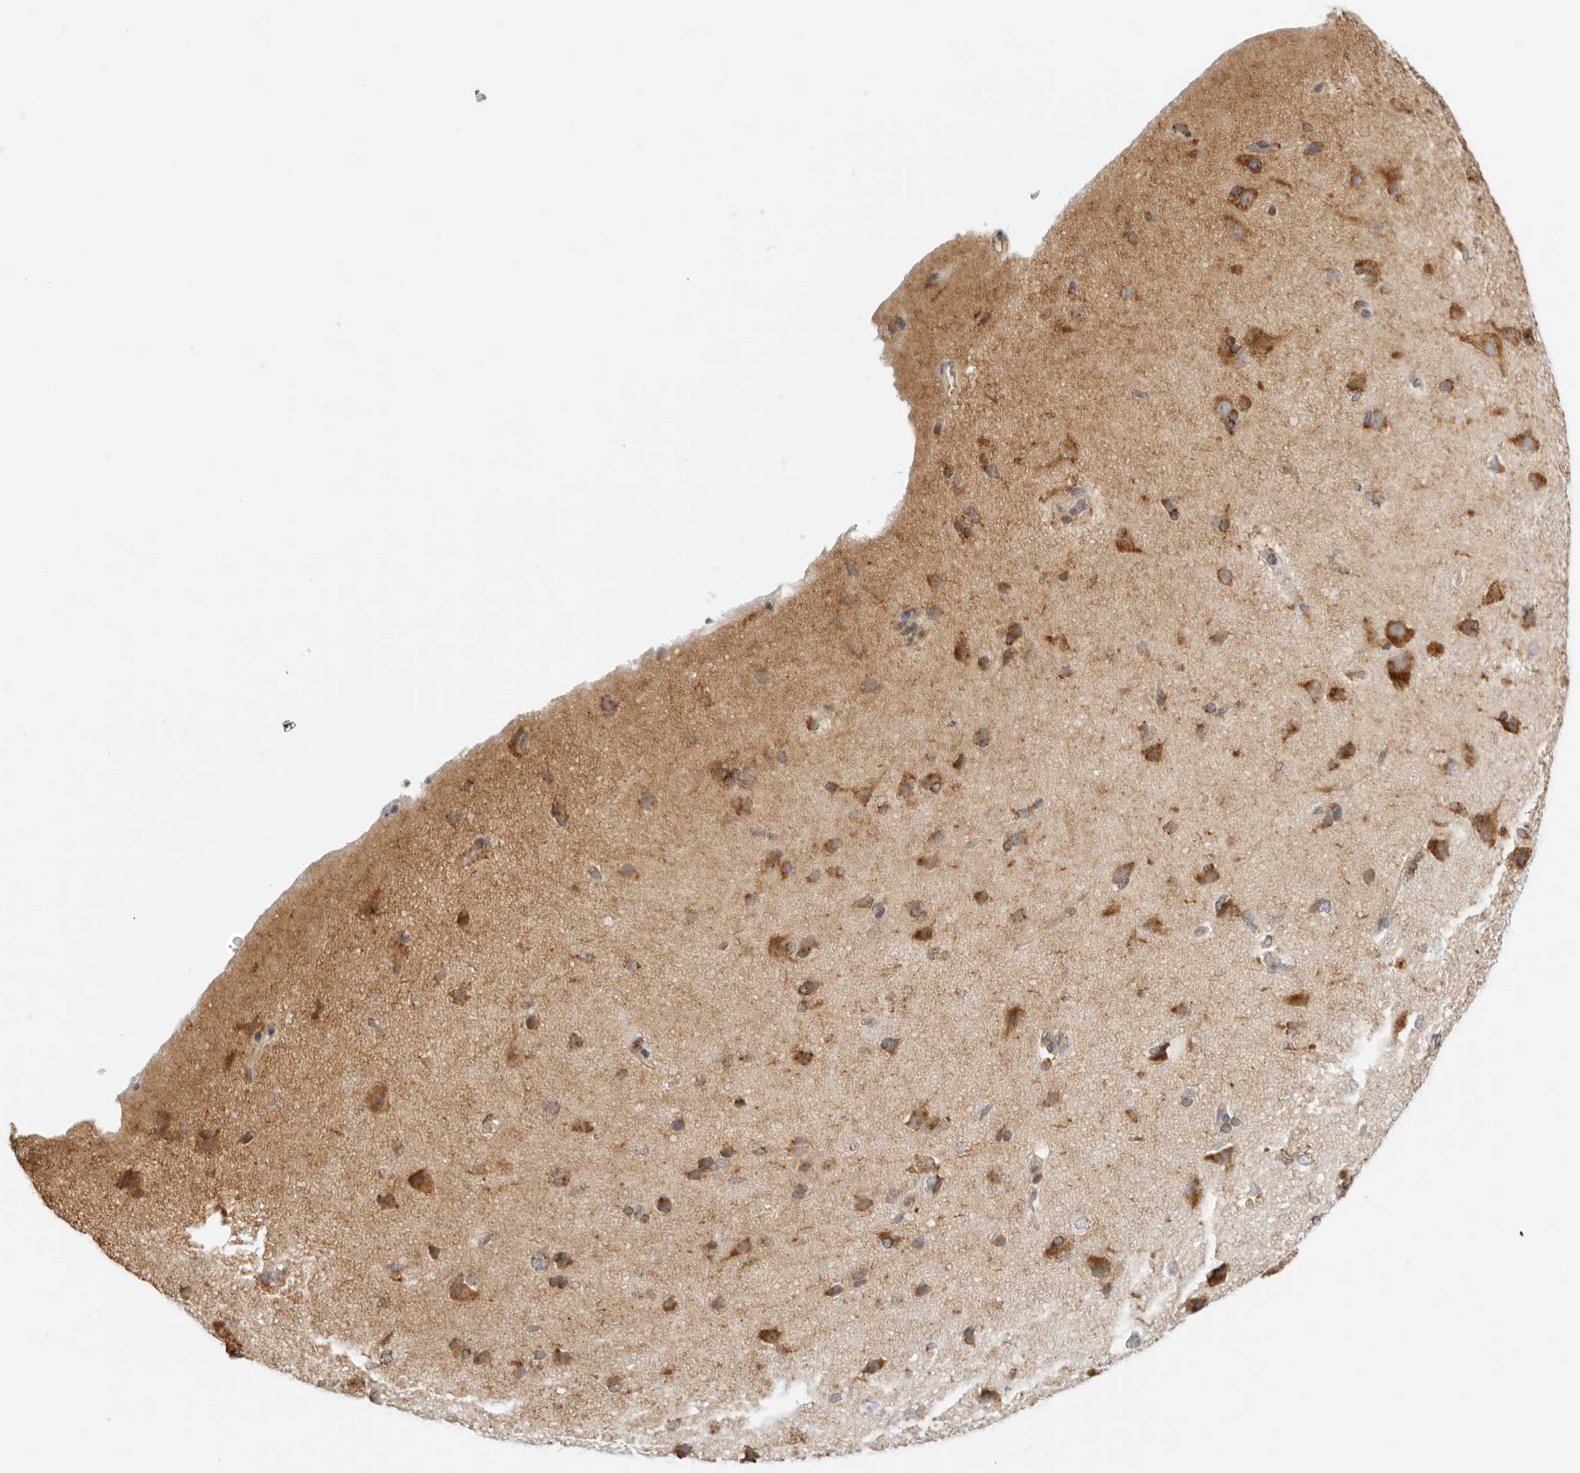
{"staining": {"intensity": "negative", "quantity": "none", "location": "none"}, "tissue": "cerebral cortex", "cell_type": "Endothelial cells", "image_type": "normal", "snomed": [{"axis": "morphology", "description": "Normal tissue, NOS"}, {"axis": "topography", "description": "Cerebral cortex"}], "caption": "Micrograph shows no protein expression in endothelial cells of benign cerebral cortex.", "gene": "RC3H1", "patient": {"sex": "male", "age": 62}}